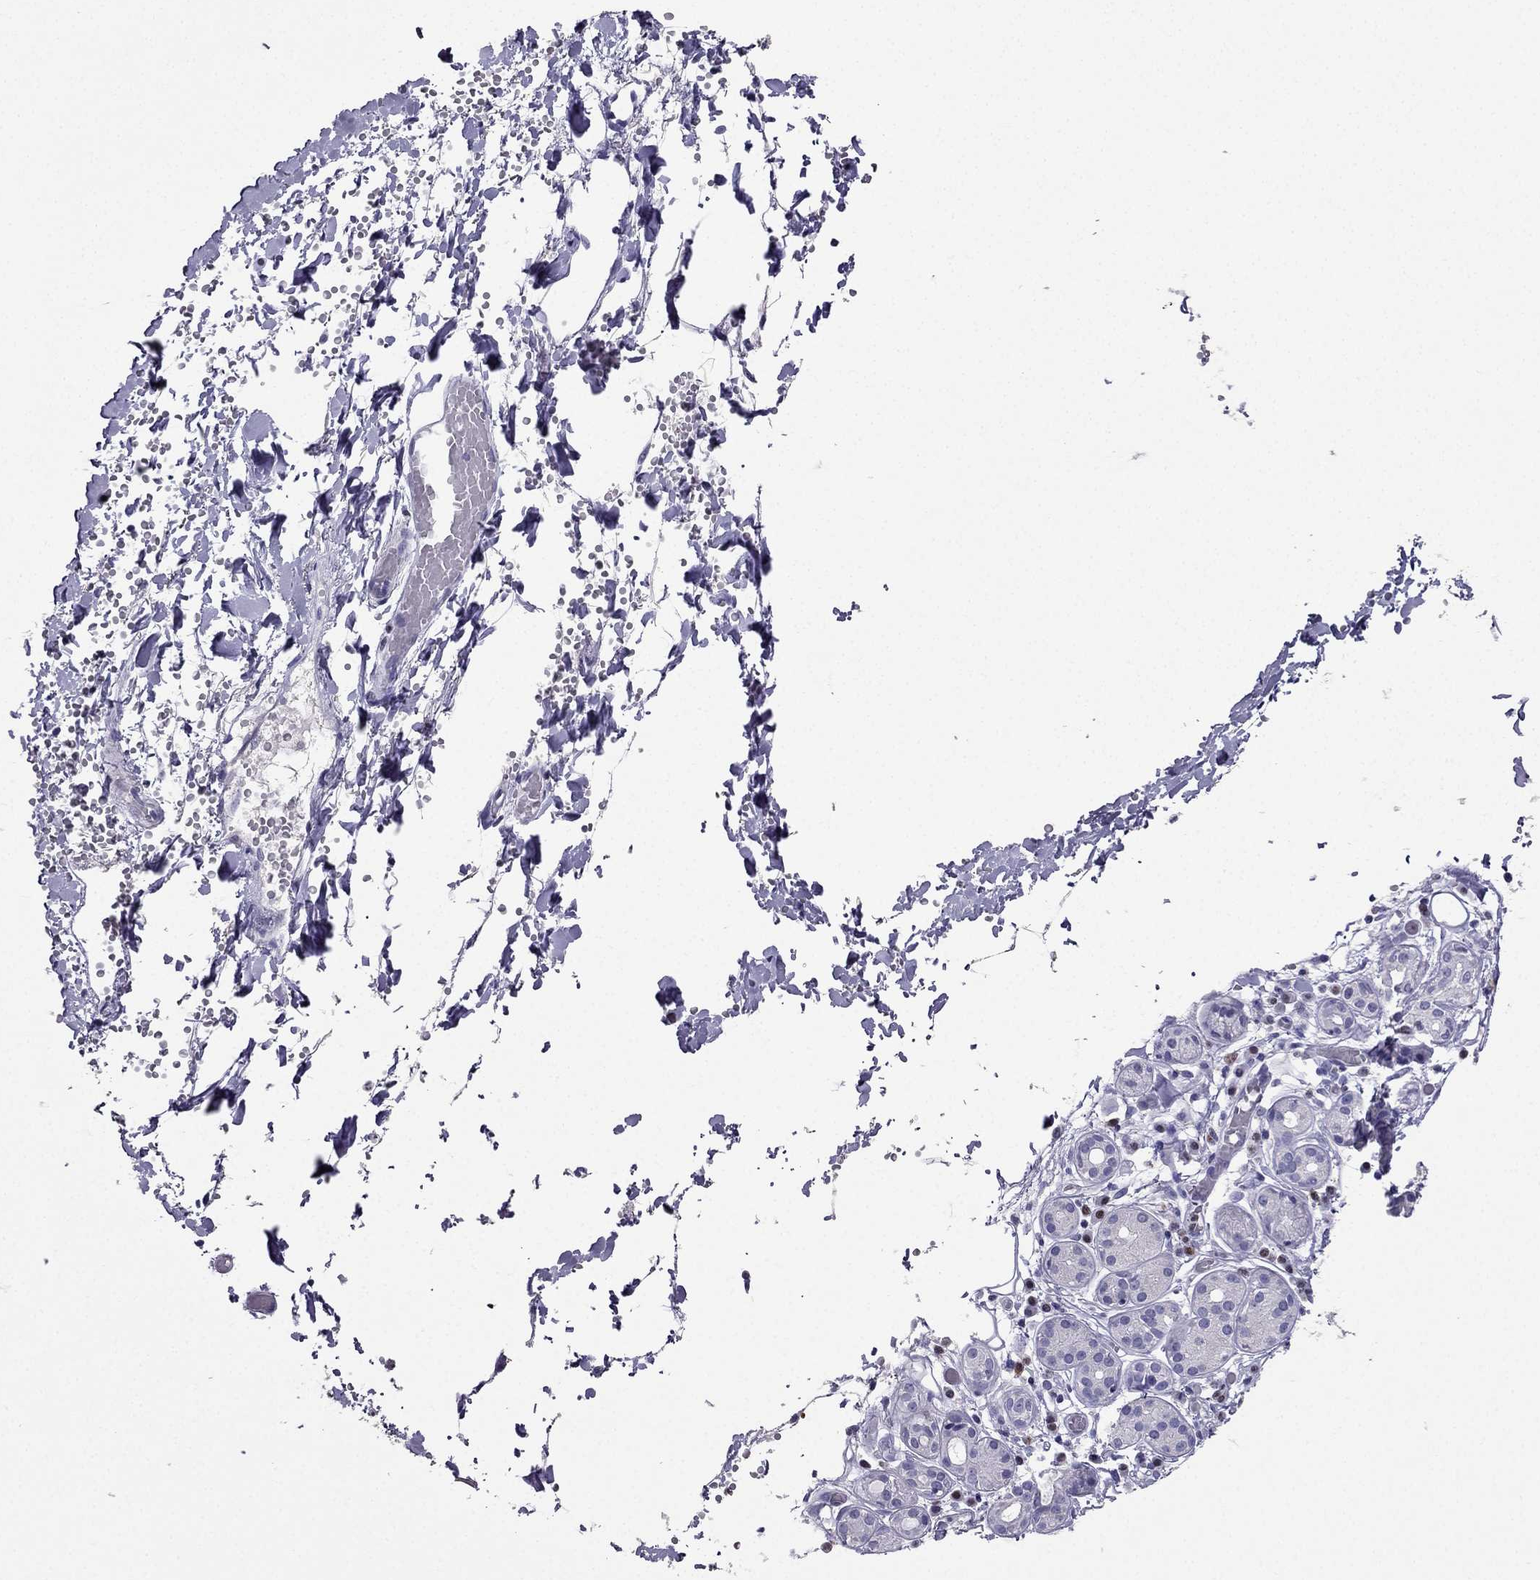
{"staining": {"intensity": "negative", "quantity": "none", "location": "none"}, "tissue": "salivary gland", "cell_type": "Glandular cells", "image_type": "normal", "snomed": [{"axis": "morphology", "description": "Normal tissue, NOS"}, {"axis": "topography", "description": "Salivary gland"}, {"axis": "topography", "description": "Peripheral nerve tissue"}], "caption": "Benign salivary gland was stained to show a protein in brown. There is no significant expression in glandular cells. (Brightfield microscopy of DAB (3,3'-diaminobenzidine) IHC at high magnification).", "gene": "ARID3A", "patient": {"sex": "male", "age": 71}}